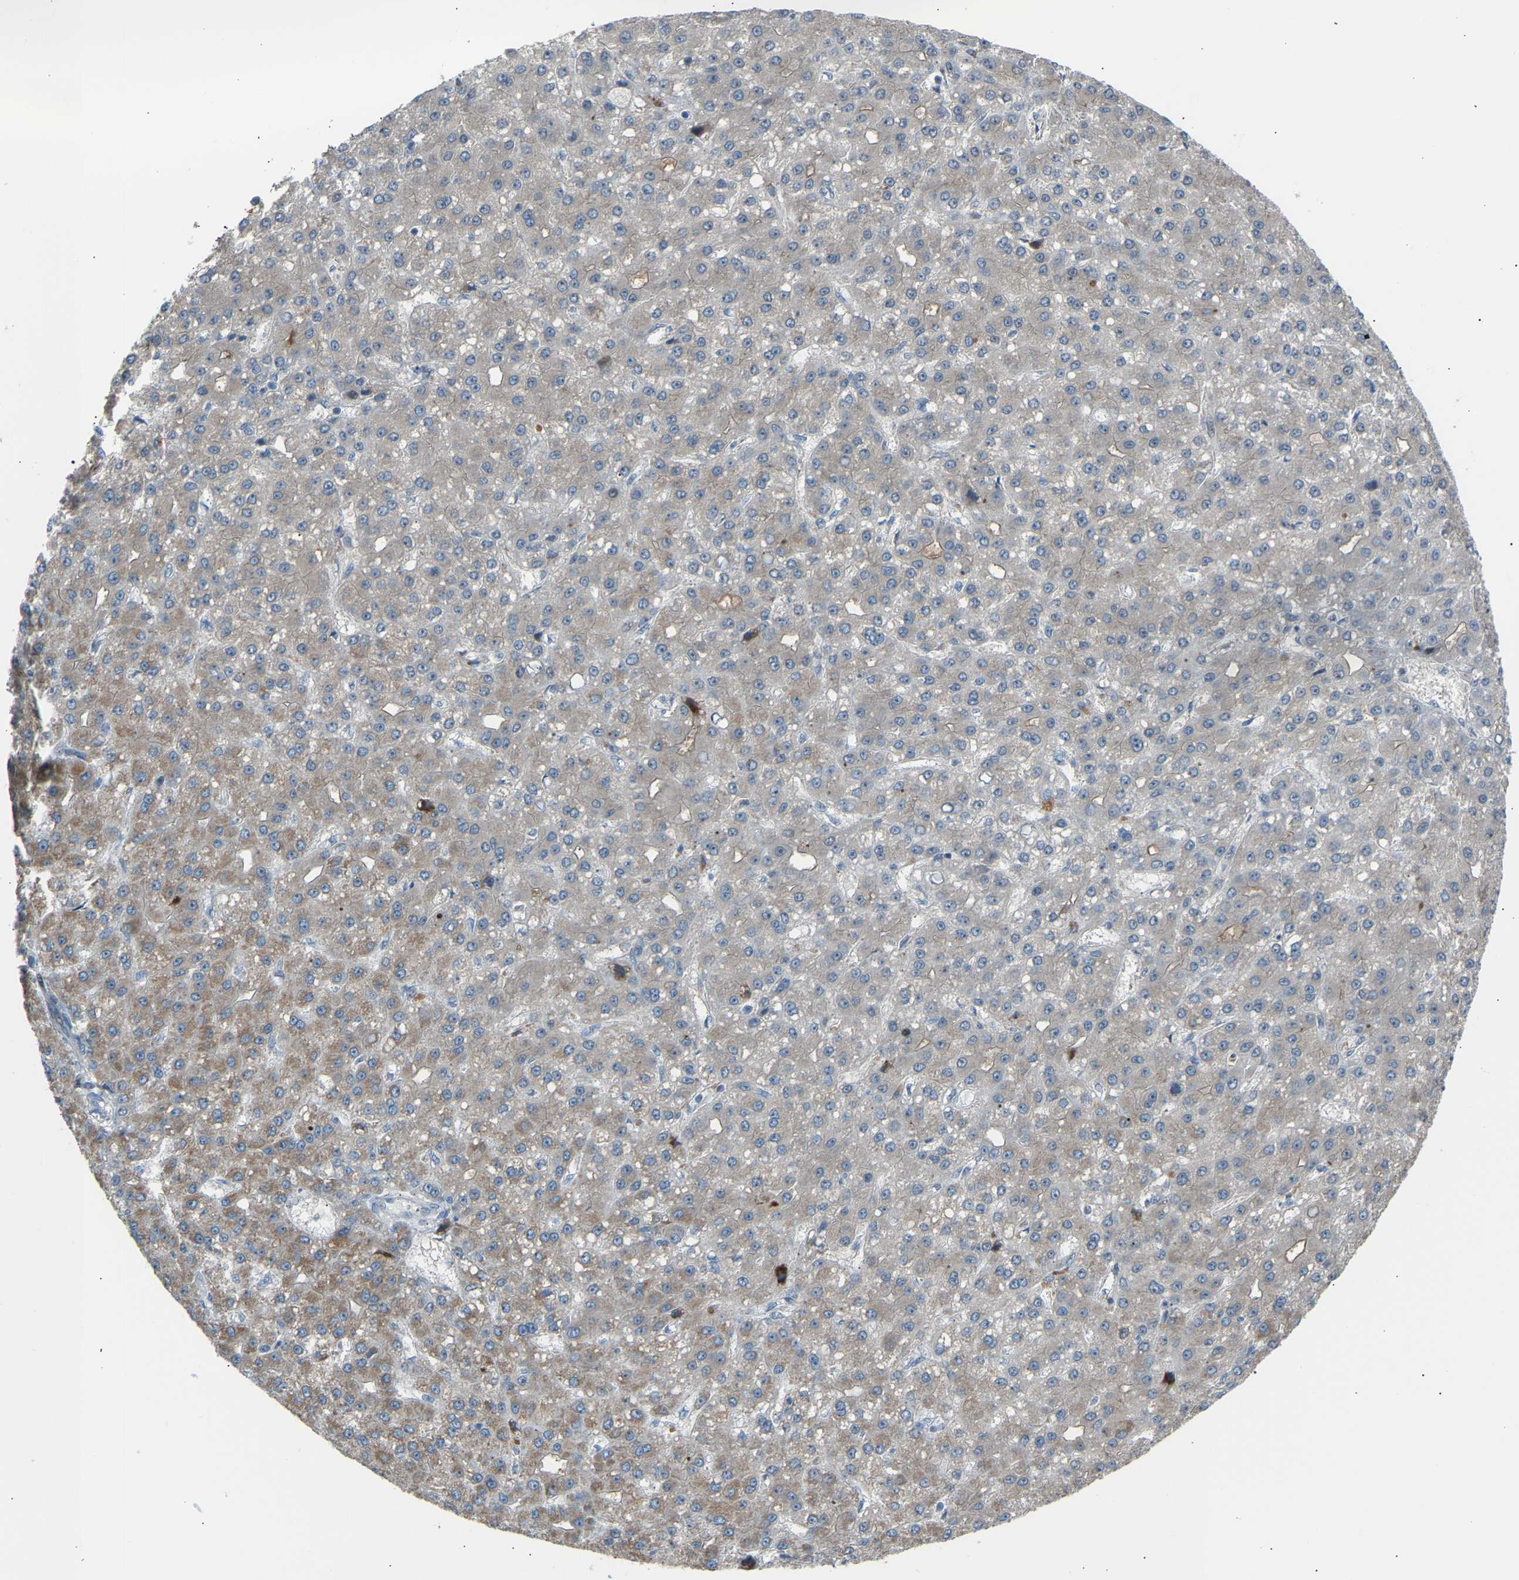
{"staining": {"intensity": "weak", "quantity": ">75%", "location": "cytoplasmic/membranous"}, "tissue": "liver cancer", "cell_type": "Tumor cells", "image_type": "cancer", "snomed": [{"axis": "morphology", "description": "Carcinoma, Hepatocellular, NOS"}, {"axis": "topography", "description": "Liver"}], "caption": "Protein staining of liver hepatocellular carcinoma tissue shows weak cytoplasmic/membranous staining in approximately >75% of tumor cells.", "gene": "VPS41", "patient": {"sex": "male", "age": 67}}